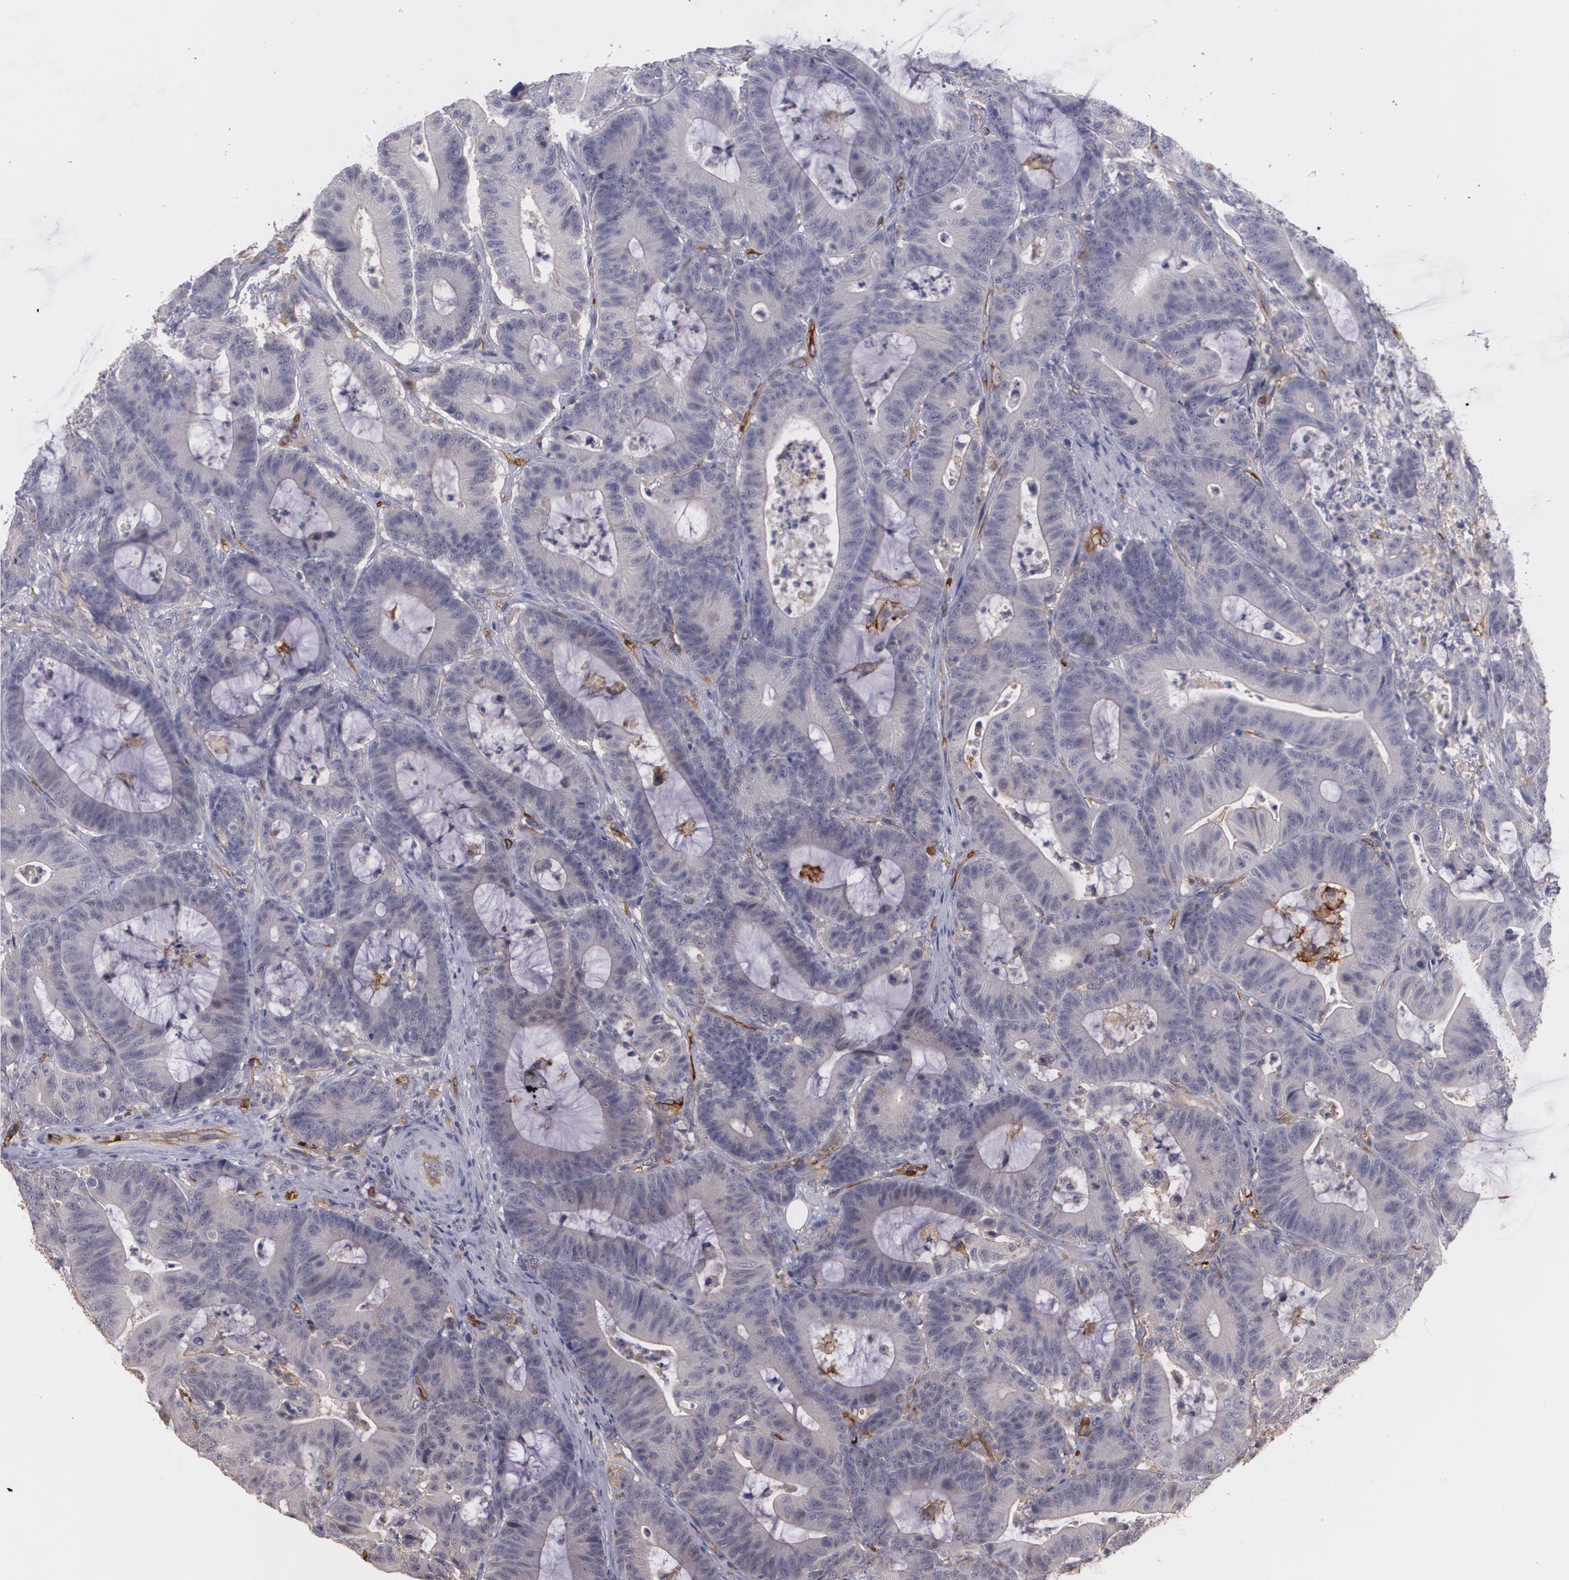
{"staining": {"intensity": "negative", "quantity": "none", "location": "none"}, "tissue": "colorectal cancer", "cell_type": "Tumor cells", "image_type": "cancer", "snomed": [{"axis": "morphology", "description": "Adenocarcinoma, NOS"}, {"axis": "topography", "description": "Colon"}], "caption": "A high-resolution histopathology image shows immunohistochemistry (IHC) staining of adenocarcinoma (colorectal), which displays no significant expression in tumor cells.", "gene": "ACE", "patient": {"sex": "female", "age": 84}}